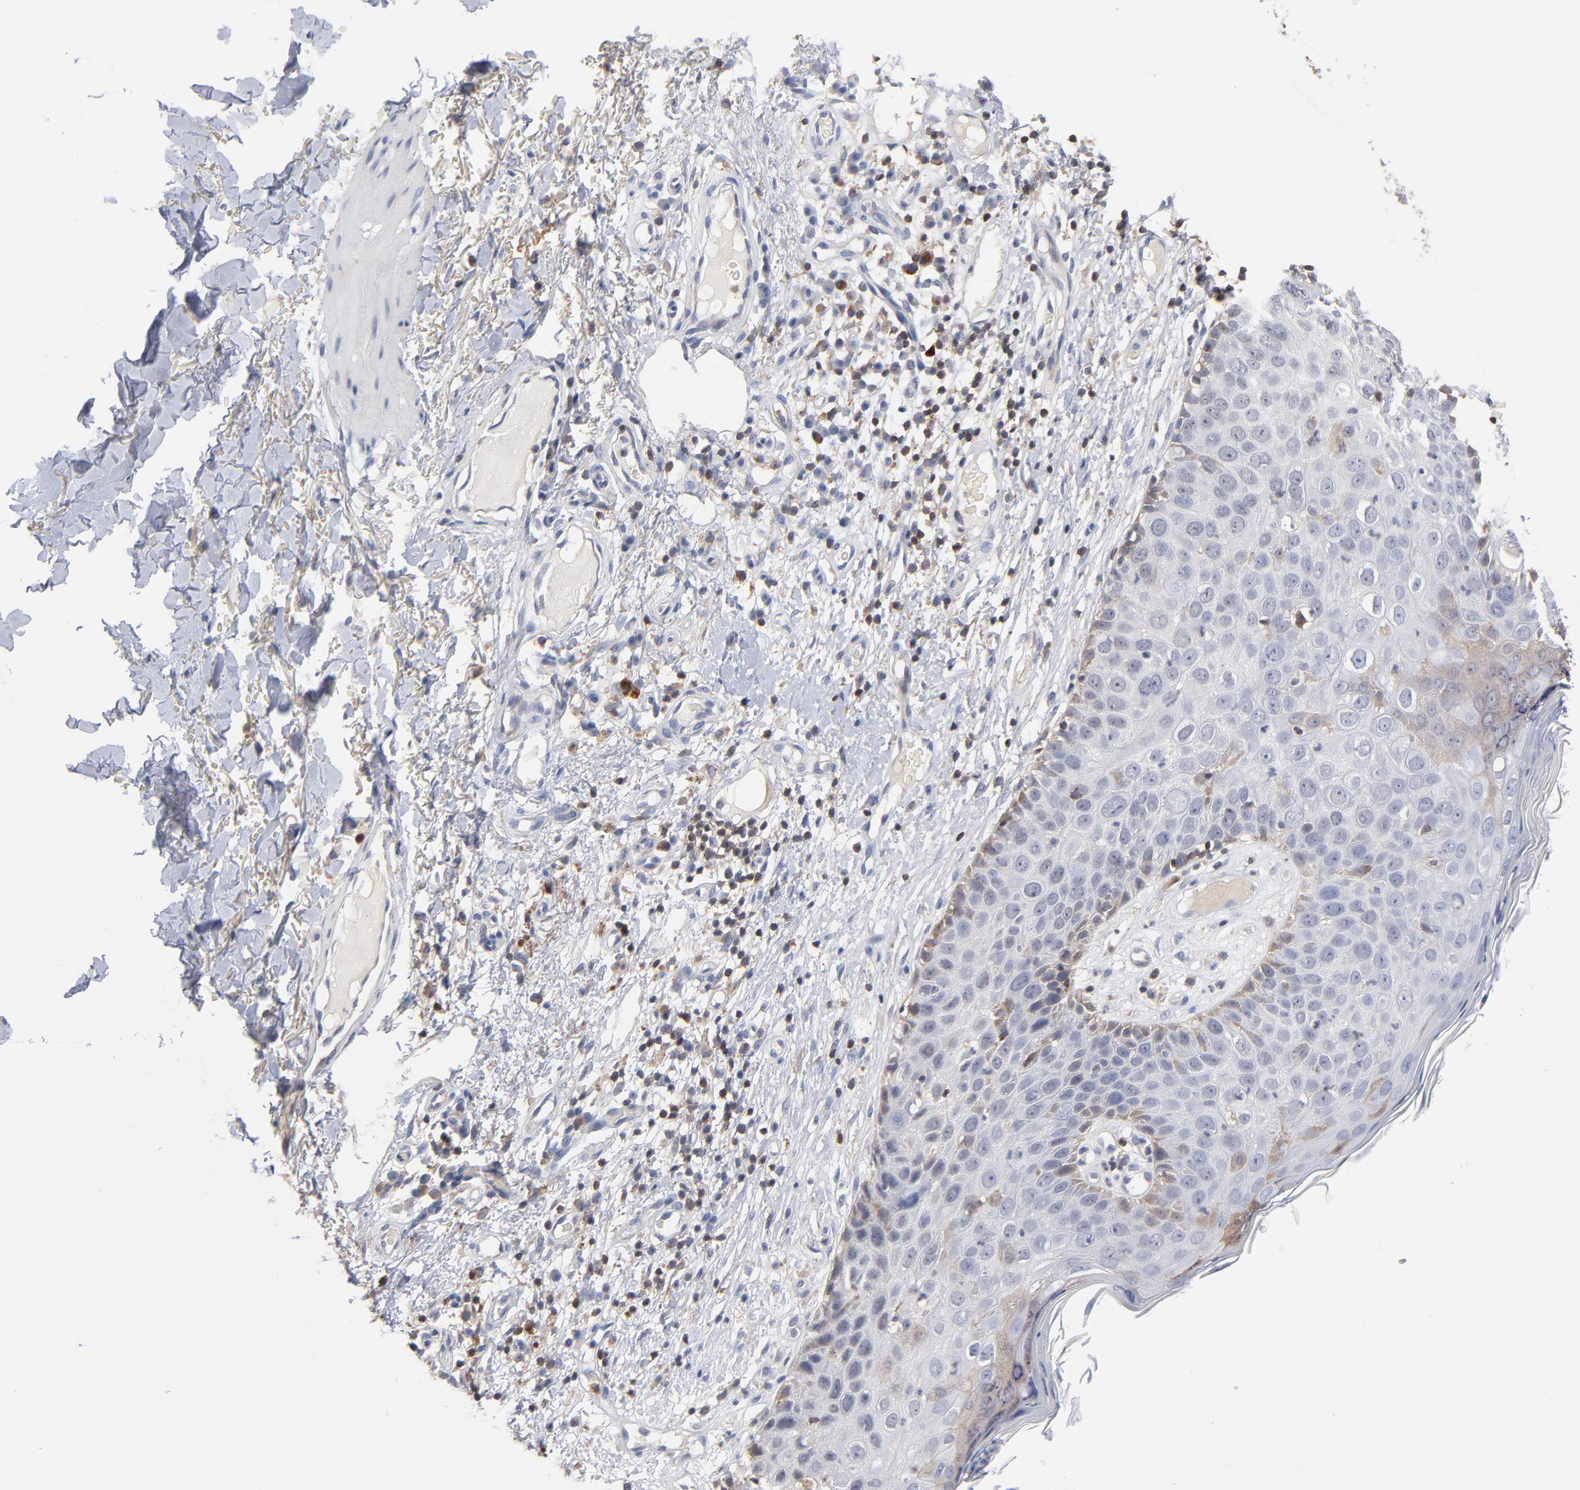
{"staining": {"intensity": "weak", "quantity": "<25%", "location": "cytoplasmic/membranous"}, "tissue": "skin cancer", "cell_type": "Tumor cells", "image_type": "cancer", "snomed": [{"axis": "morphology", "description": "Squamous cell carcinoma, NOS"}, {"axis": "topography", "description": "Skin"}], "caption": "A high-resolution micrograph shows IHC staining of squamous cell carcinoma (skin), which demonstrates no significant positivity in tumor cells. Nuclei are stained in blue.", "gene": "PDLIM2", "patient": {"sex": "male", "age": 87}}